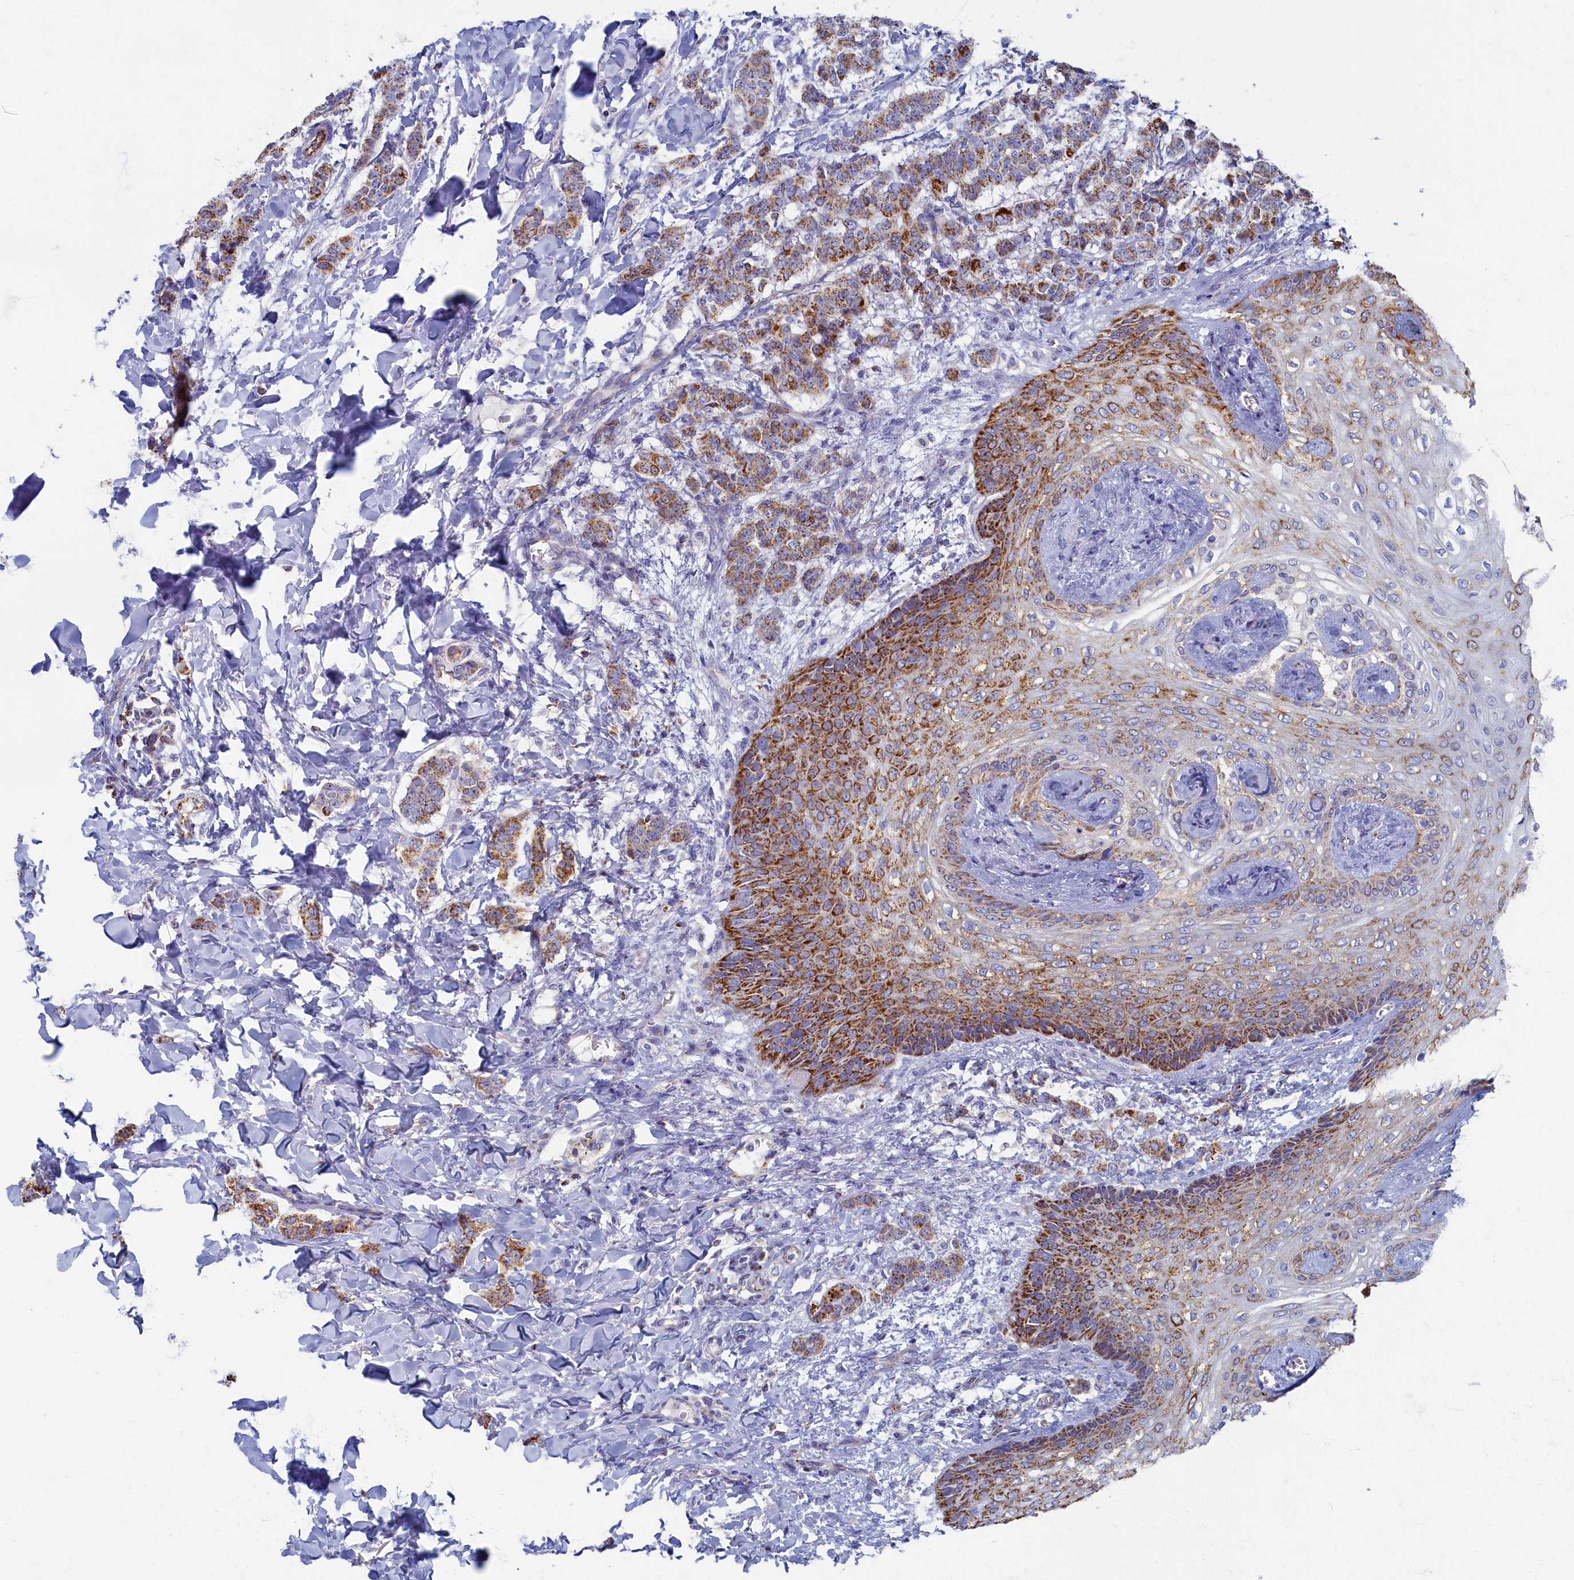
{"staining": {"intensity": "moderate", "quantity": ">75%", "location": "cytoplasmic/membranous"}, "tissue": "breast cancer", "cell_type": "Tumor cells", "image_type": "cancer", "snomed": [{"axis": "morphology", "description": "Duct carcinoma"}, {"axis": "topography", "description": "Breast"}], "caption": "Immunohistochemistry histopathology image of breast cancer stained for a protein (brown), which exhibits medium levels of moderate cytoplasmic/membranous expression in approximately >75% of tumor cells.", "gene": "OCIAD2", "patient": {"sex": "female", "age": 40}}